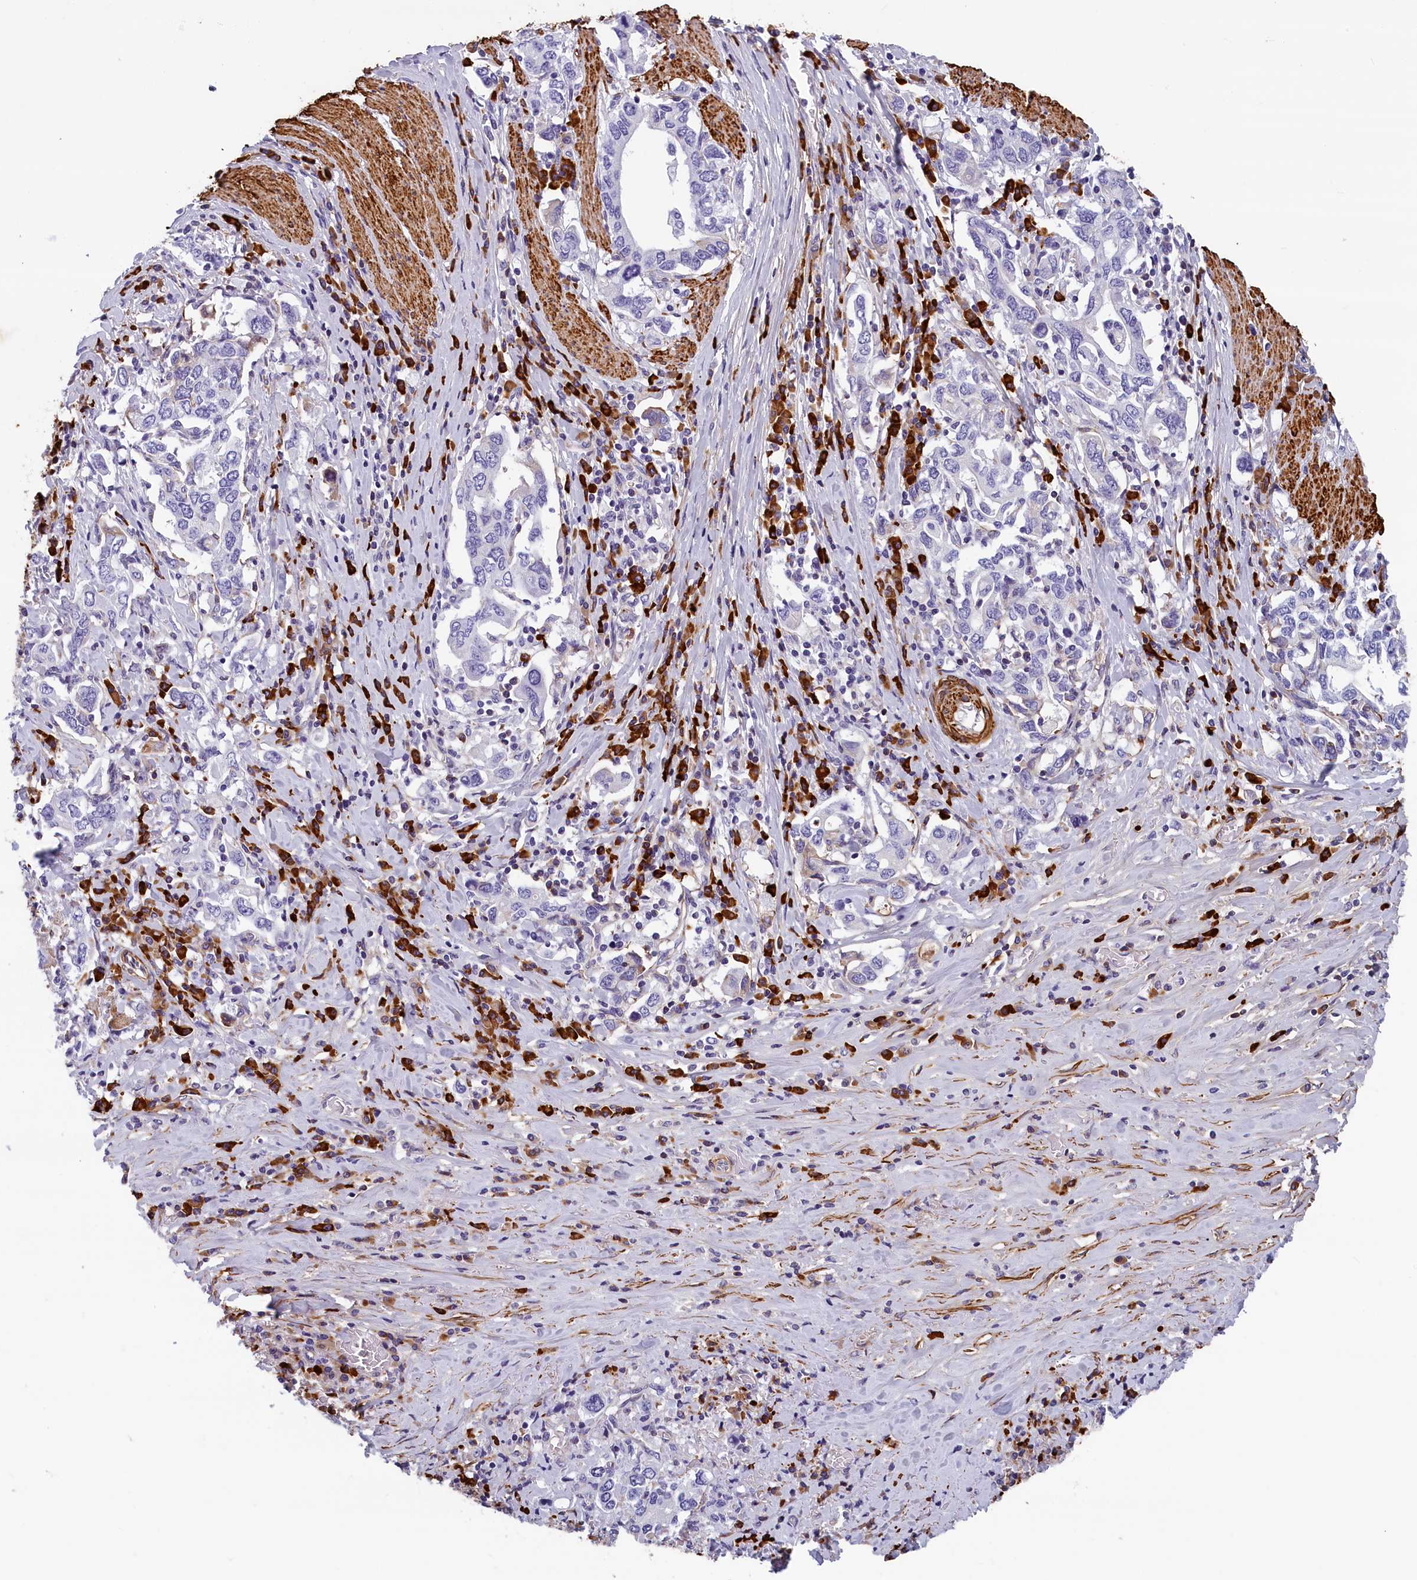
{"staining": {"intensity": "negative", "quantity": "none", "location": "none"}, "tissue": "stomach cancer", "cell_type": "Tumor cells", "image_type": "cancer", "snomed": [{"axis": "morphology", "description": "Adenocarcinoma, NOS"}, {"axis": "topography", "description": "Stomach, upper"}, {"axis": "topography", "description": "Stomach"}], "caption": "IHC micrograph of human stomach cancer (adenocarcinoma) stained for a protein (brown), which exhibits no staining in tumor cells.", "gene": "BCL2L13", "patient": {"sex": "male", "age": 62}}